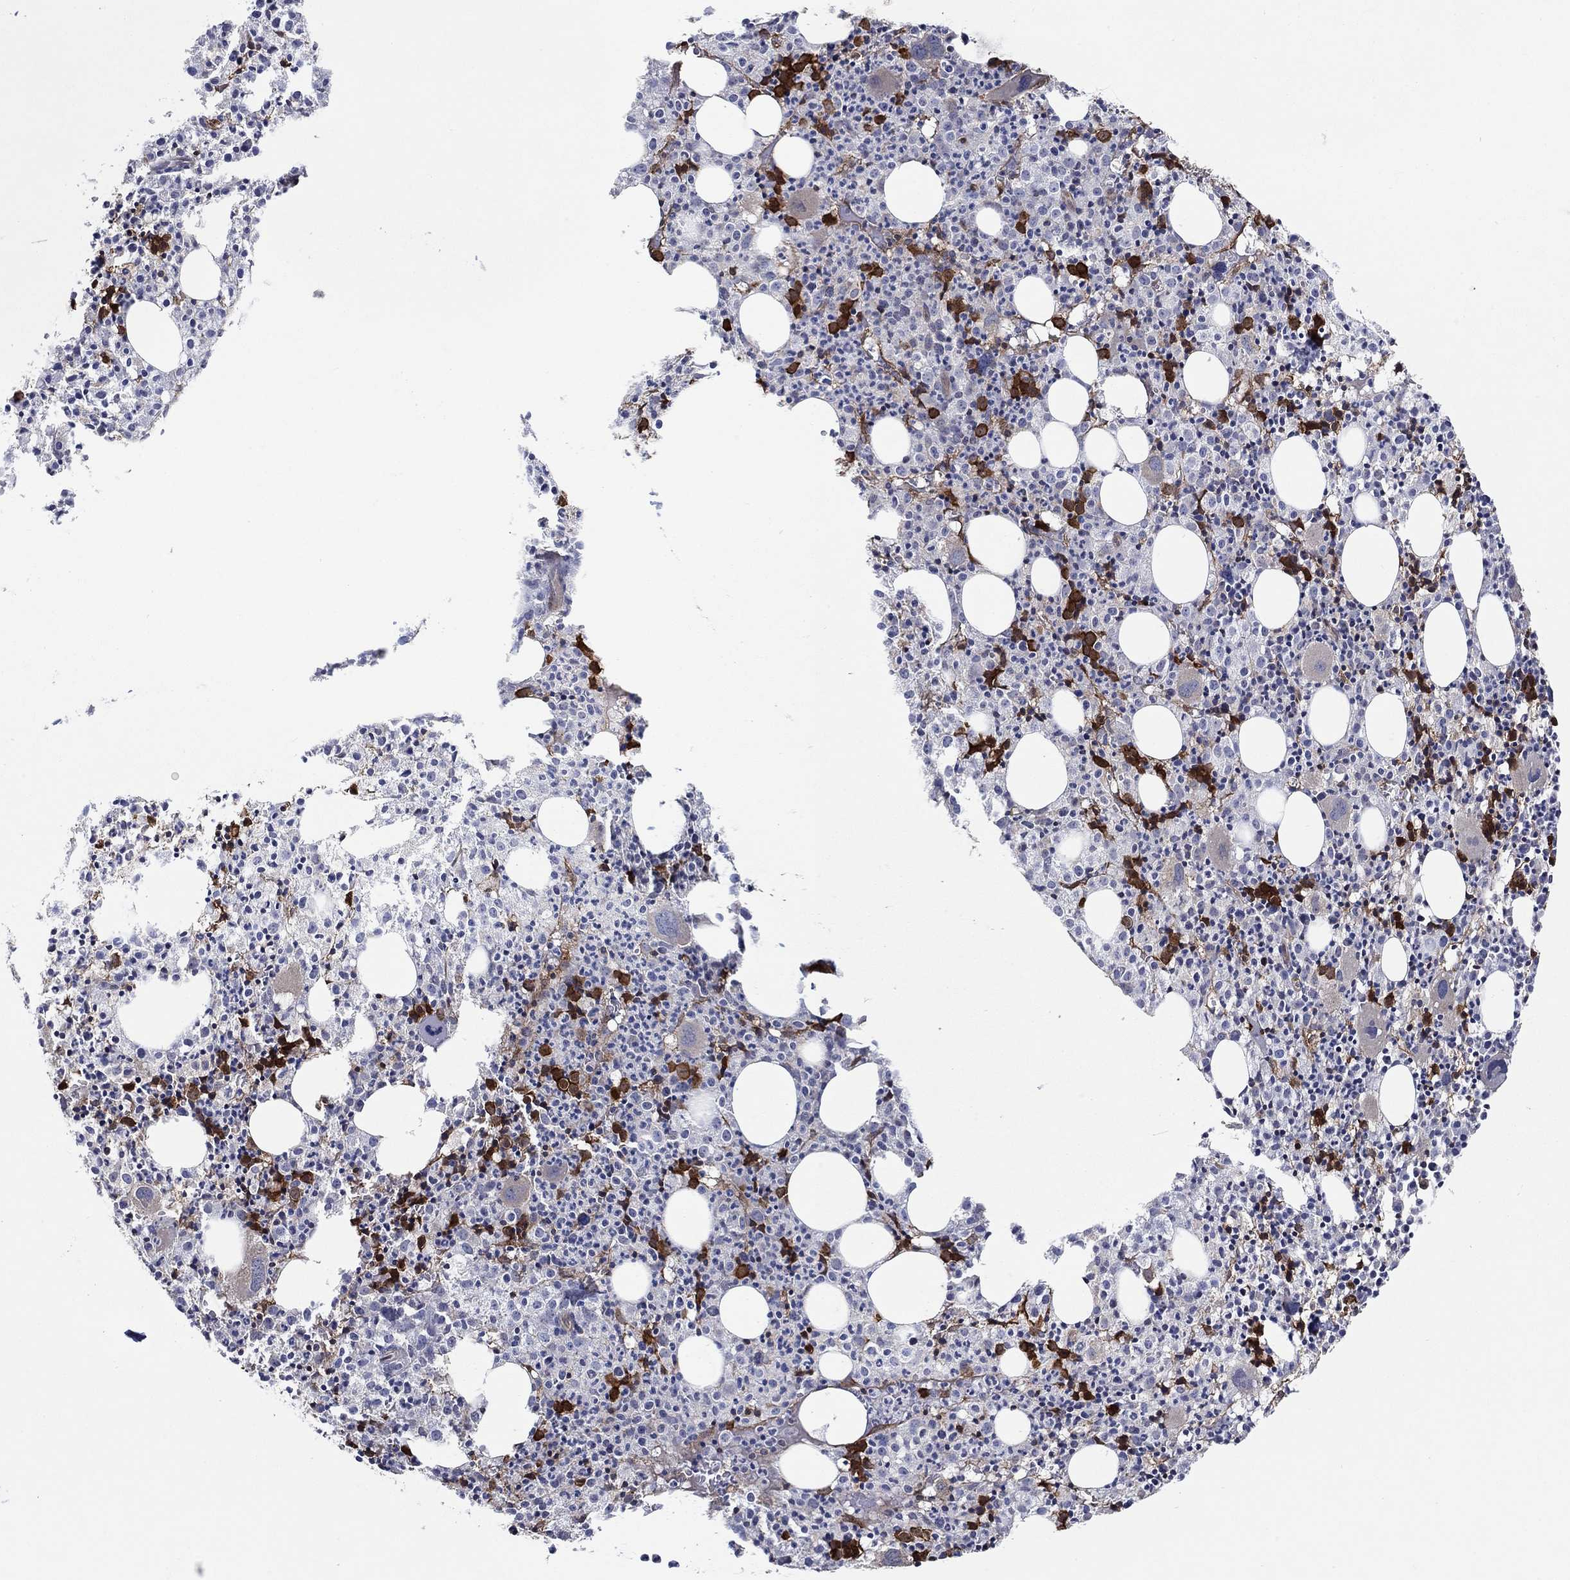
{"staining": {"intensity": "strong", "quantity": "<25%", "location": "nuclear"}, "tissue": "bone marrow", "cell_type": "Hematopoietic cells", "image_type": "normal", "snomed": [{"axis": "morphology", "description": "Normal tissue, NOS"}, {"axis": "morphology", "description": "Inflammation, NOS"}, {"axis": "topography", "description": "Bone marrow"}], "caption": "Immunohistochemistry (DAB (3,3'-diaminobenzidine)) staining of normal human bone marrow demonstrates strong nuclear protein expression in about <25% of hematopoietic cells.", "gene": "AGFG2", "patient": {"sex": "male", "age": 3}}